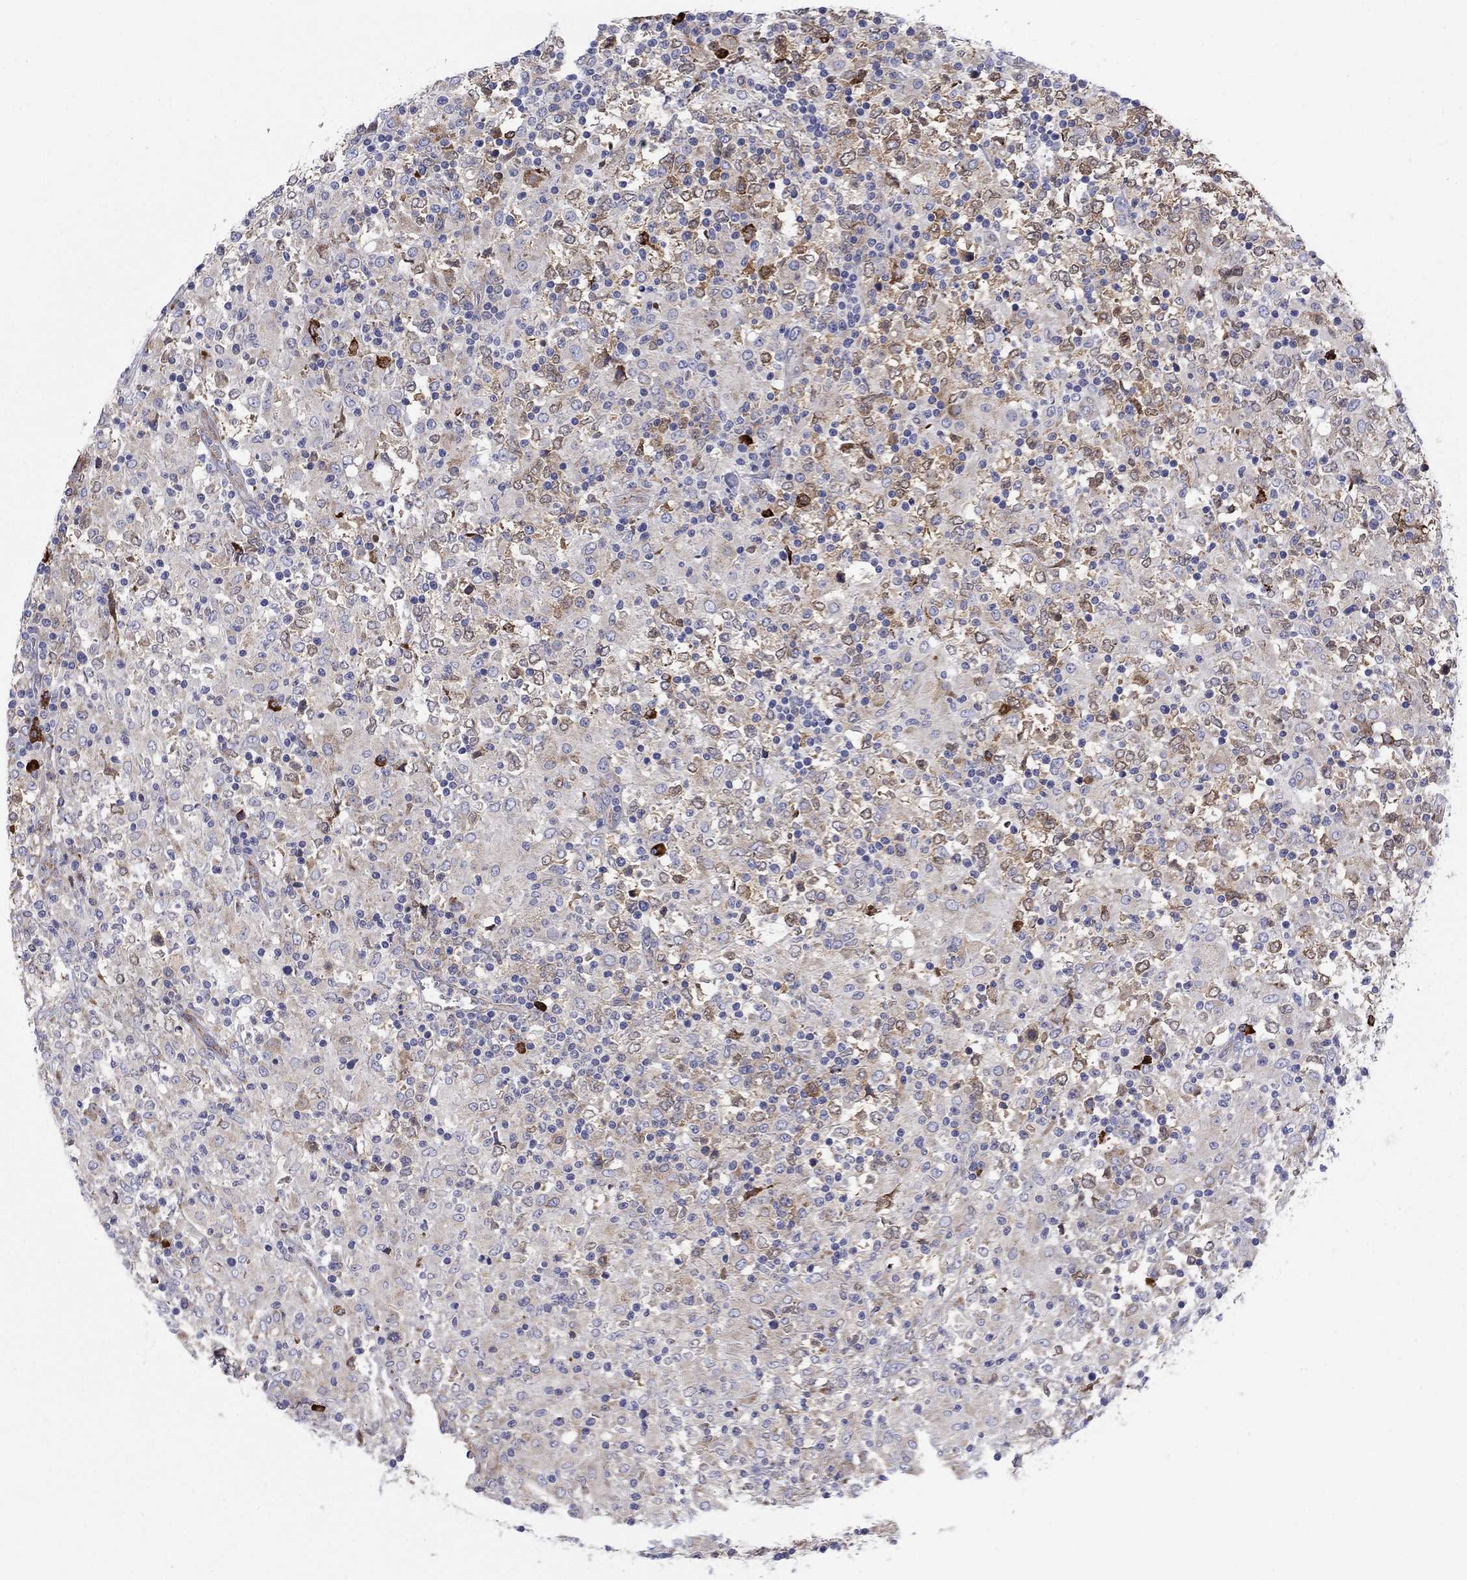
{"staining": {"intensity": "moderate", "quantity": "25%-75%", "location": "cytoplasmic/membranous"}, "tissue": "lymphoma", "cell_type": "Tumor cells", "image_type": "cancer", "snomed": [{"axis": "morphology", "description": "Malignant lymphoma, non-Hodgkin's type, High grade"}, {"axis": "topography", "description": "Lymph node"}], "caption": "Lymphoma tissue exhibits moderate cytoplasmic/membranous staining in about 25%-75% of tumor cells, visualized by immunohistochemistry.", "gene": "ASNS", "patient": {"sex": "female", "age": 84}}